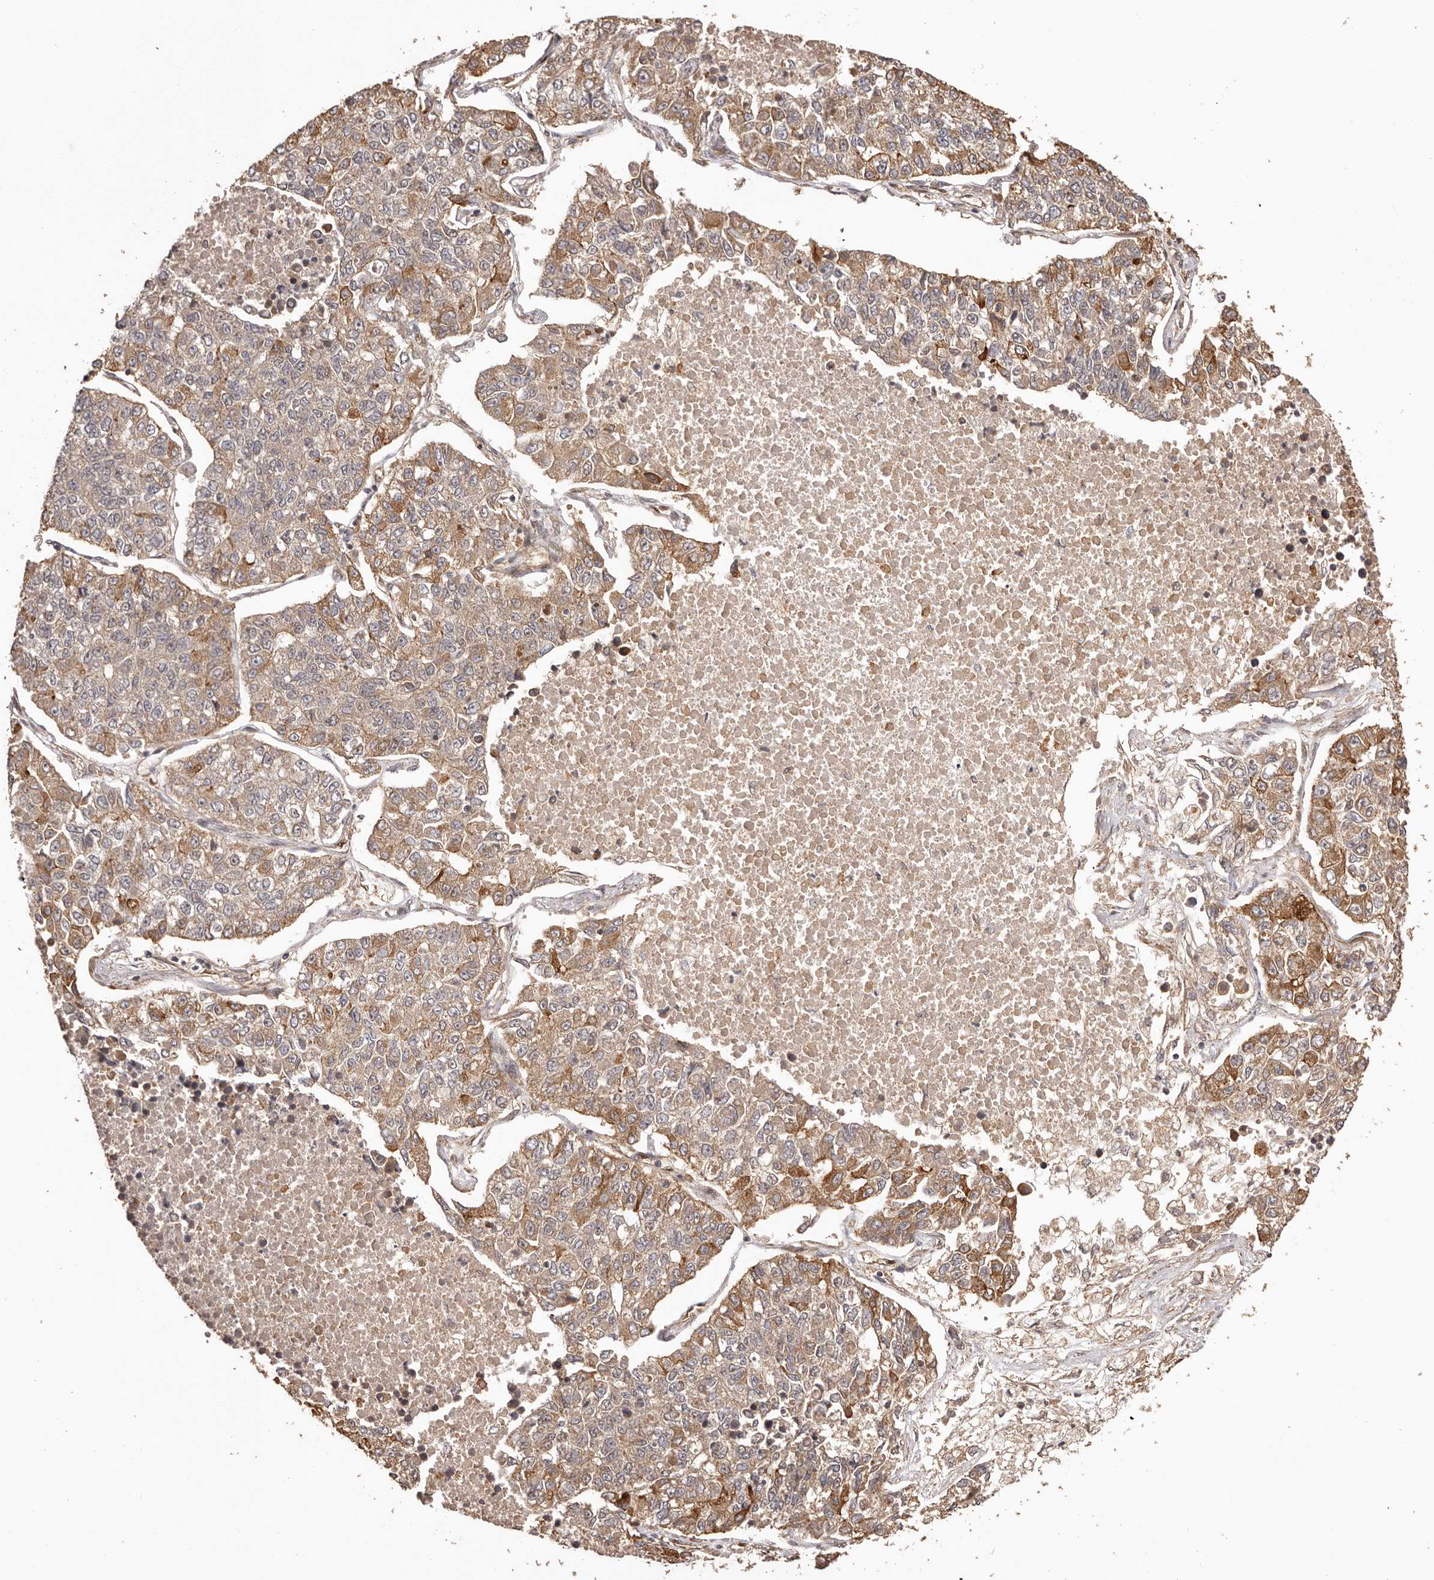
{"staining": {"intensity": "moderate", "quantity": "<25%", "location": "cytoplasmic/membranous"}, "tissue": "lung cancer", "cell_type": "Tumor cells", "image_type": "cancer", "snomed": [{"axis": "morphology", "description": "Adenocarcinoma, NOS"}, {"axis": "topography", "description": "Lung"}], "caption": "Immunohistochemistry (IHC) (DAB) staining of adenocarcinoma (lung) demonstrates moderate cytoplasmic/membranous protein staining in approximately <25% of tumor cells. (Stains: DAB (3,3'-diaminobenzidine) in brown, nuclei in blue, Microscopy: brightfield microscopy at high magnification).", "gene": "UBR2", "patient": {"sex": "male", "age": 49}}